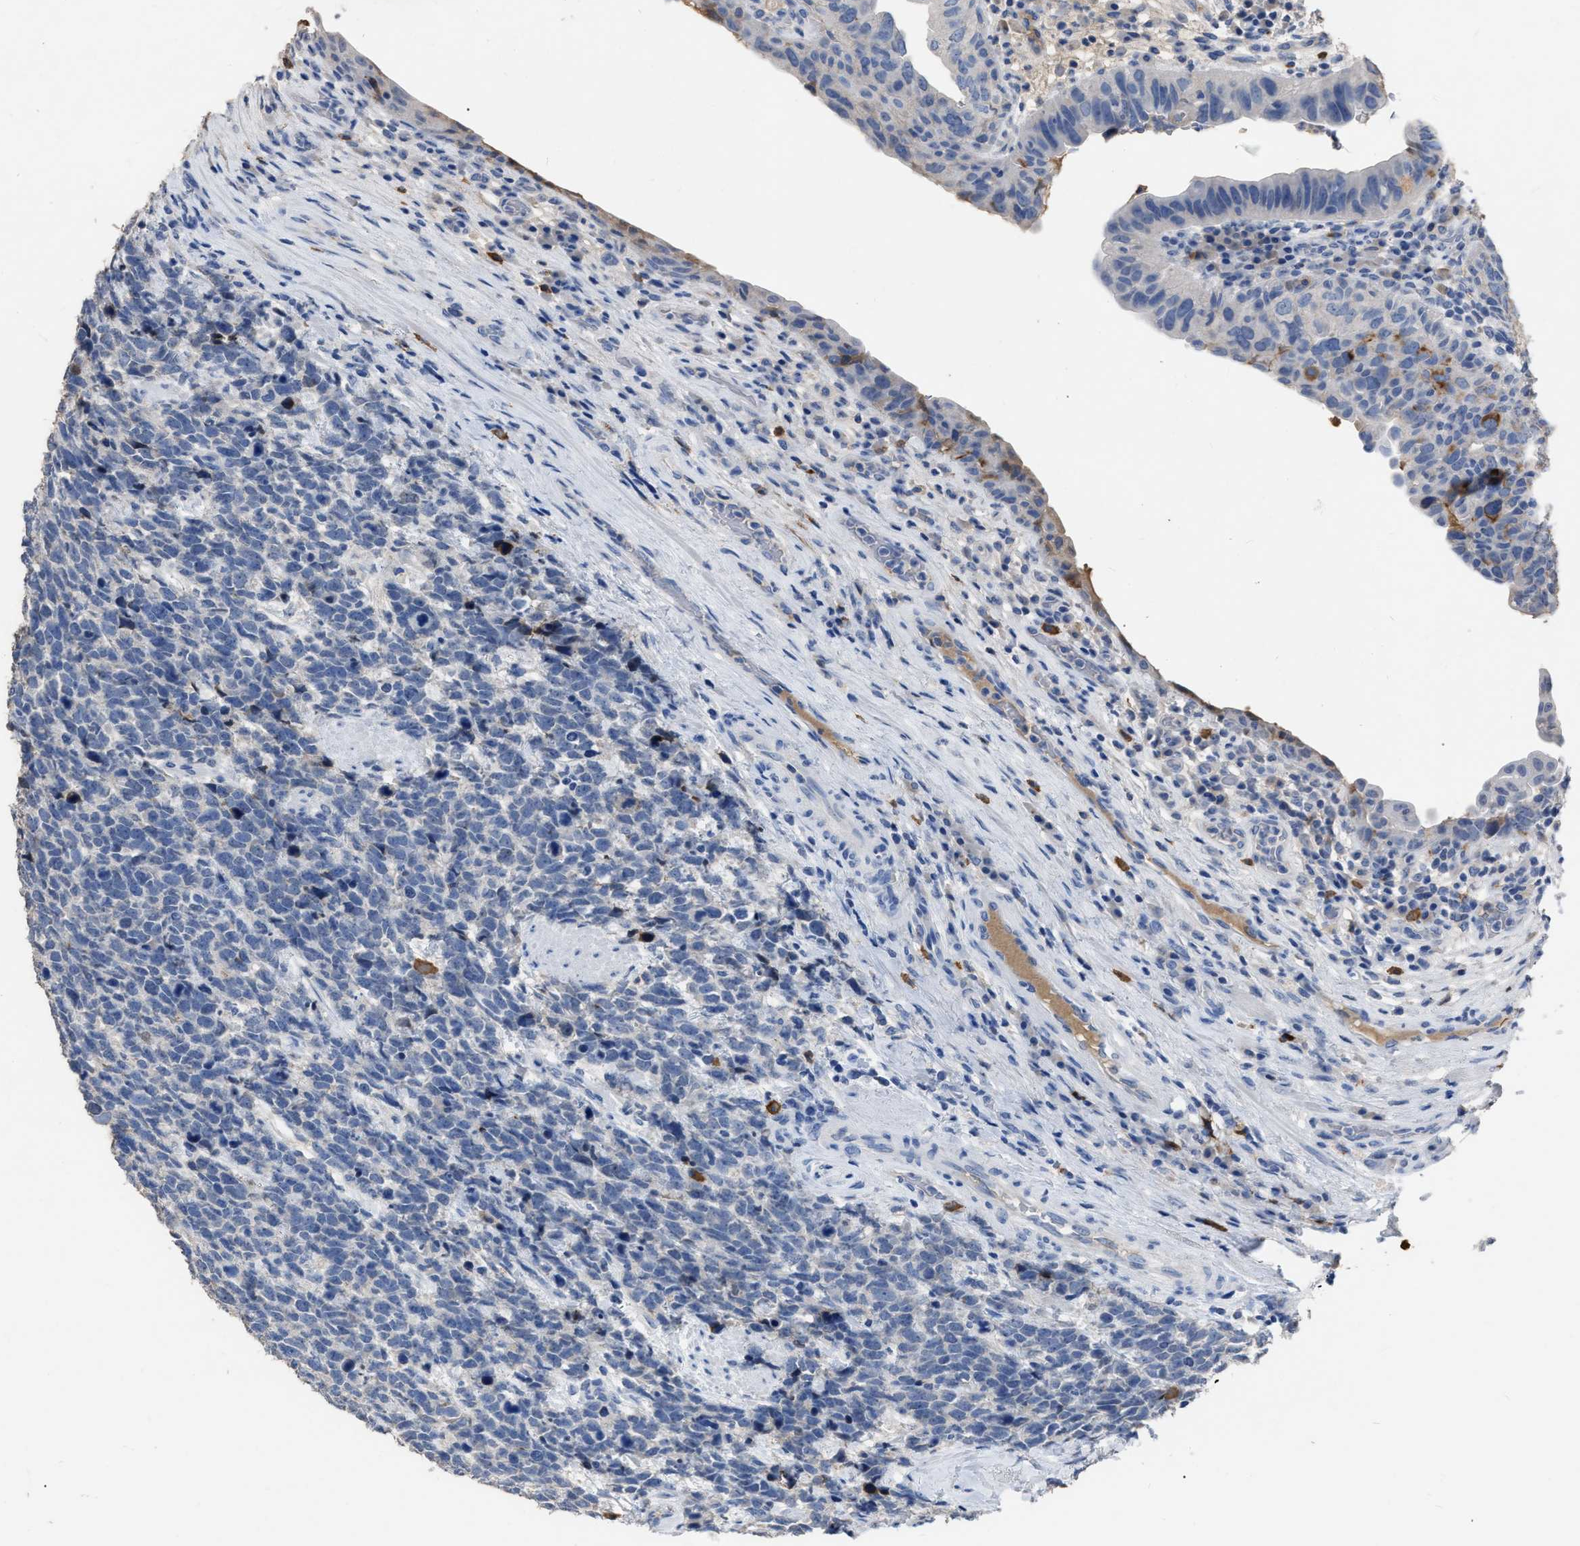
{"staining": {"intensity": "negative", "quantity": "none", "location": "none"}, "tissue": "urothelial cancer", "cell_type": "Tumor cells", "image_type": "cancer", "snomed": [{"axis": "morphology", "description": "Urothelial carcinoma, High grade"}, {"axis": "topography", "description": "Urinary bladder"}], "caption": "The immunohistochemistry (IHC) image has no significant positivity in tumor cells of high-grade urothelial carcinoma tissue.", "gene": "HABP2", "patient": {"sex": "female", "age": 82}}